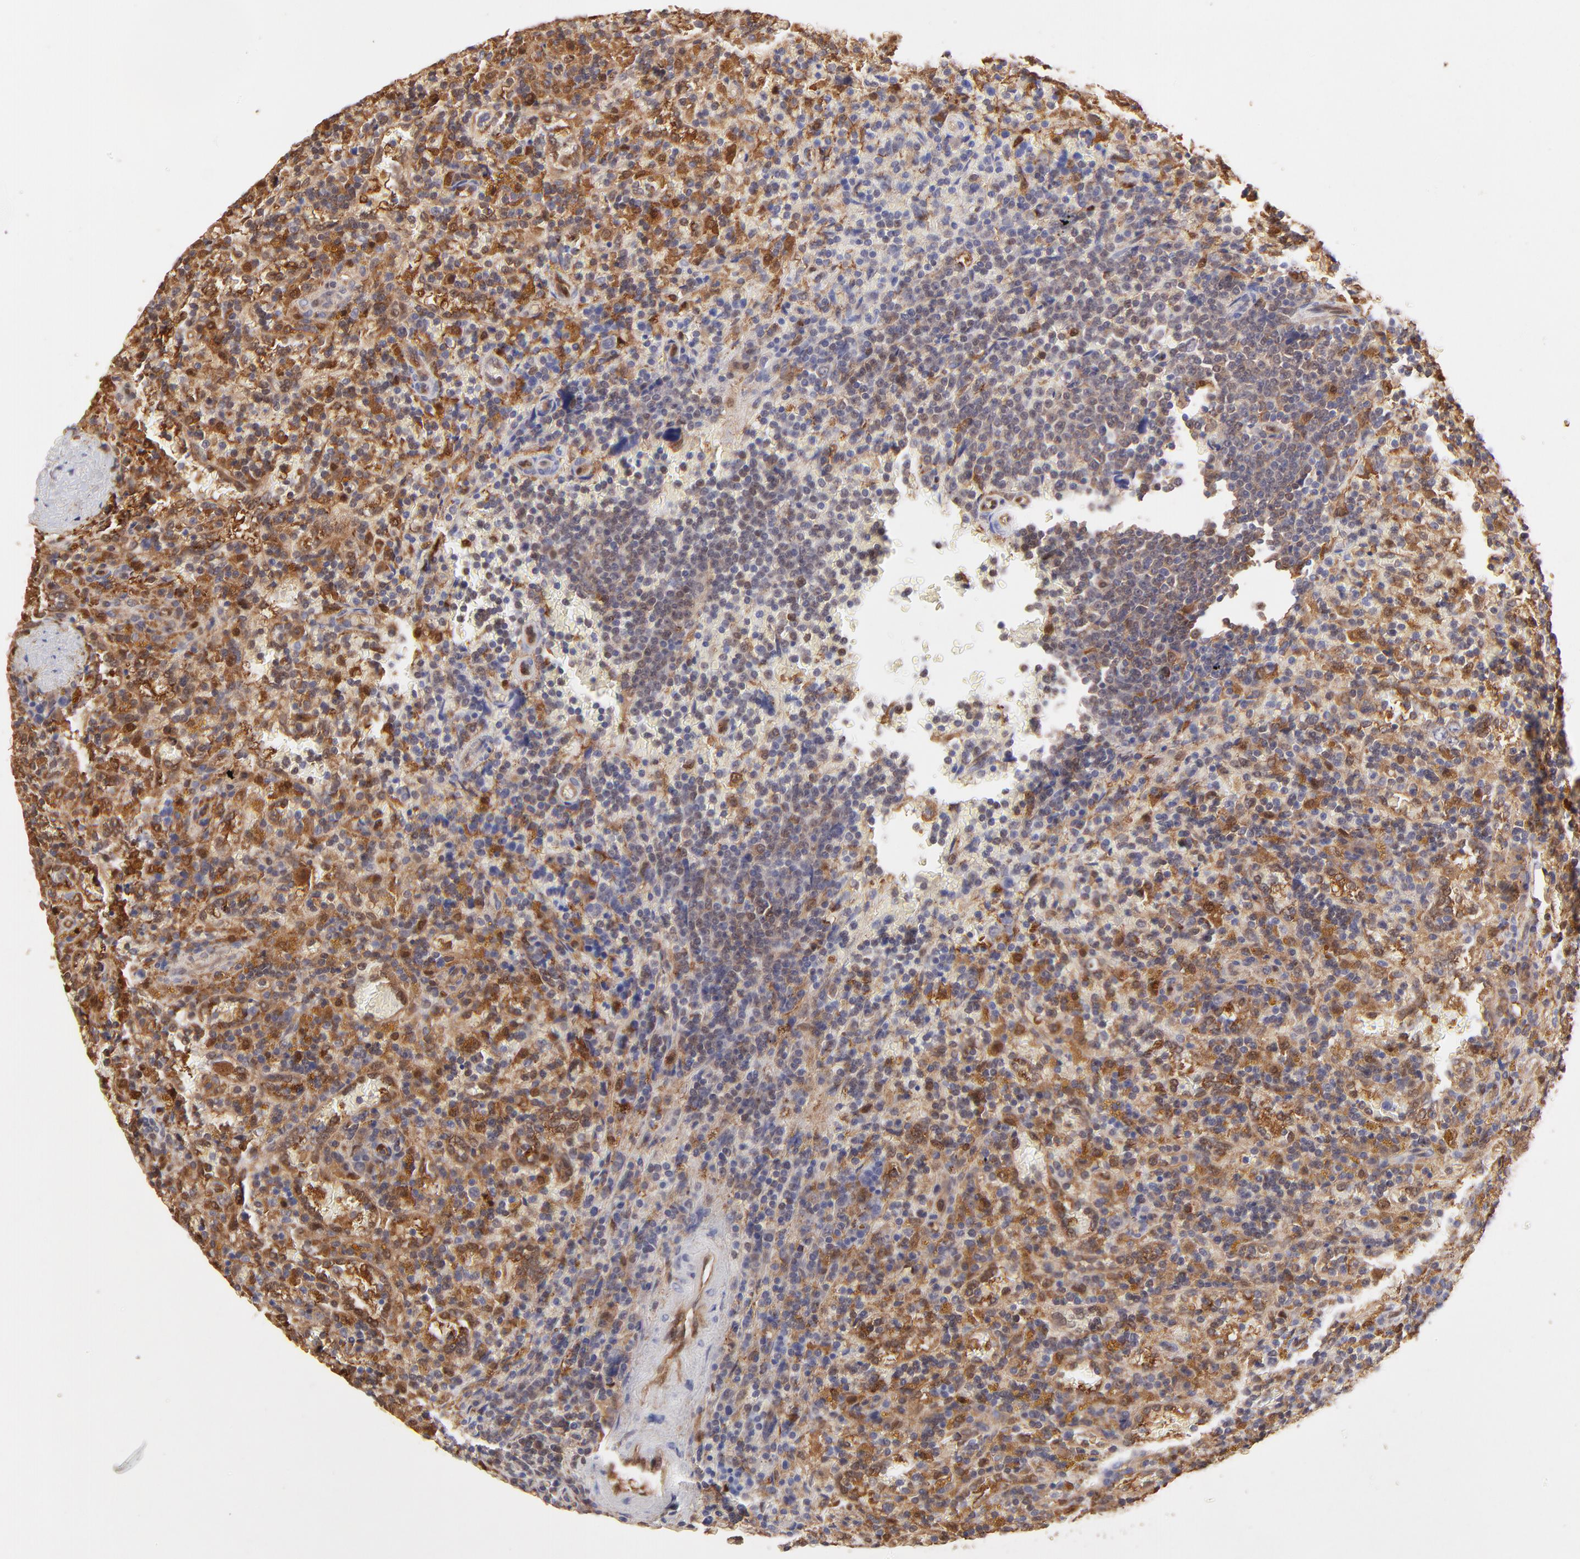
{"staining": {"intensity": "weak", "quantity": ">75%", "location": "cytoplasmic/membranous"}, "tissue": "lymphoma", "cell_type": "Tumor cells", "image_type": "cancer", "snomed": [{"axis": "morphology", "description": "Malignant lymphoma, non-Hodgkin's type, Low grade"}, {"axis": "topography", "description": "Spleen"}], "caption": "Immunohistochemistry (IHC) histopathology image of lymphoma stained for a protein (brown), which displays low levels of weak cytoplasmic/membranous expression in approximately >75% of tumor cells.", "gene": "HYAL1", "patient": {"sex": "female", "age": 65}}